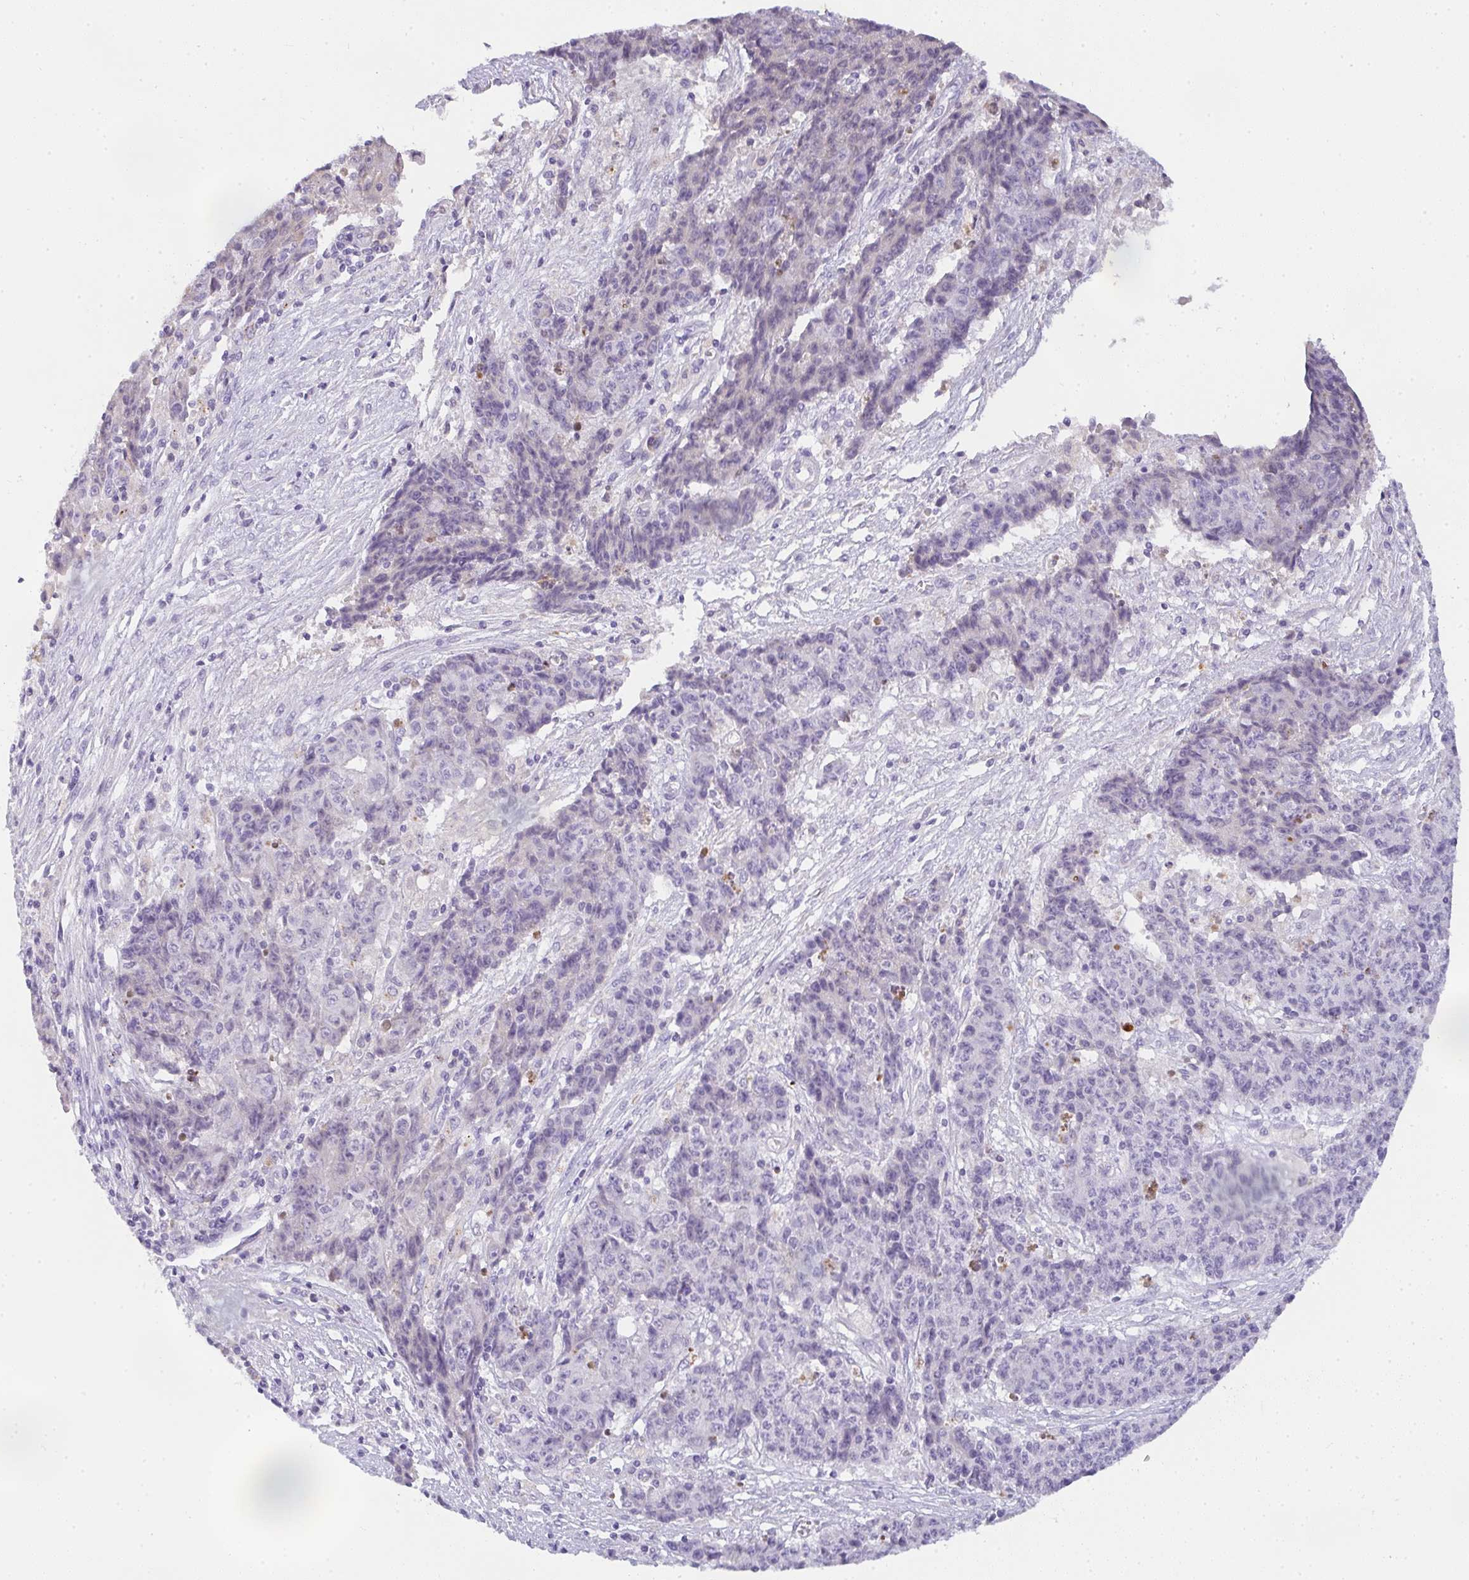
{"staining": {"intensity": "negative", "quantity": "none", "location": "none"}, "tissue": "ovarian cancer", "cell_type": "Tumor cells", "image_type": "cancer", "snomed": [{"axis": "morphology", "description": "Carcinoma, endometroid"}, {"axis": "topography", "description": "Ovary"}], "caption": "The photomicrograph shows no staining of tumor cells in endometroid carcinoma (ovarian).", "gene": "COX7B", "patient": {"sex": "female", "age": 42}}